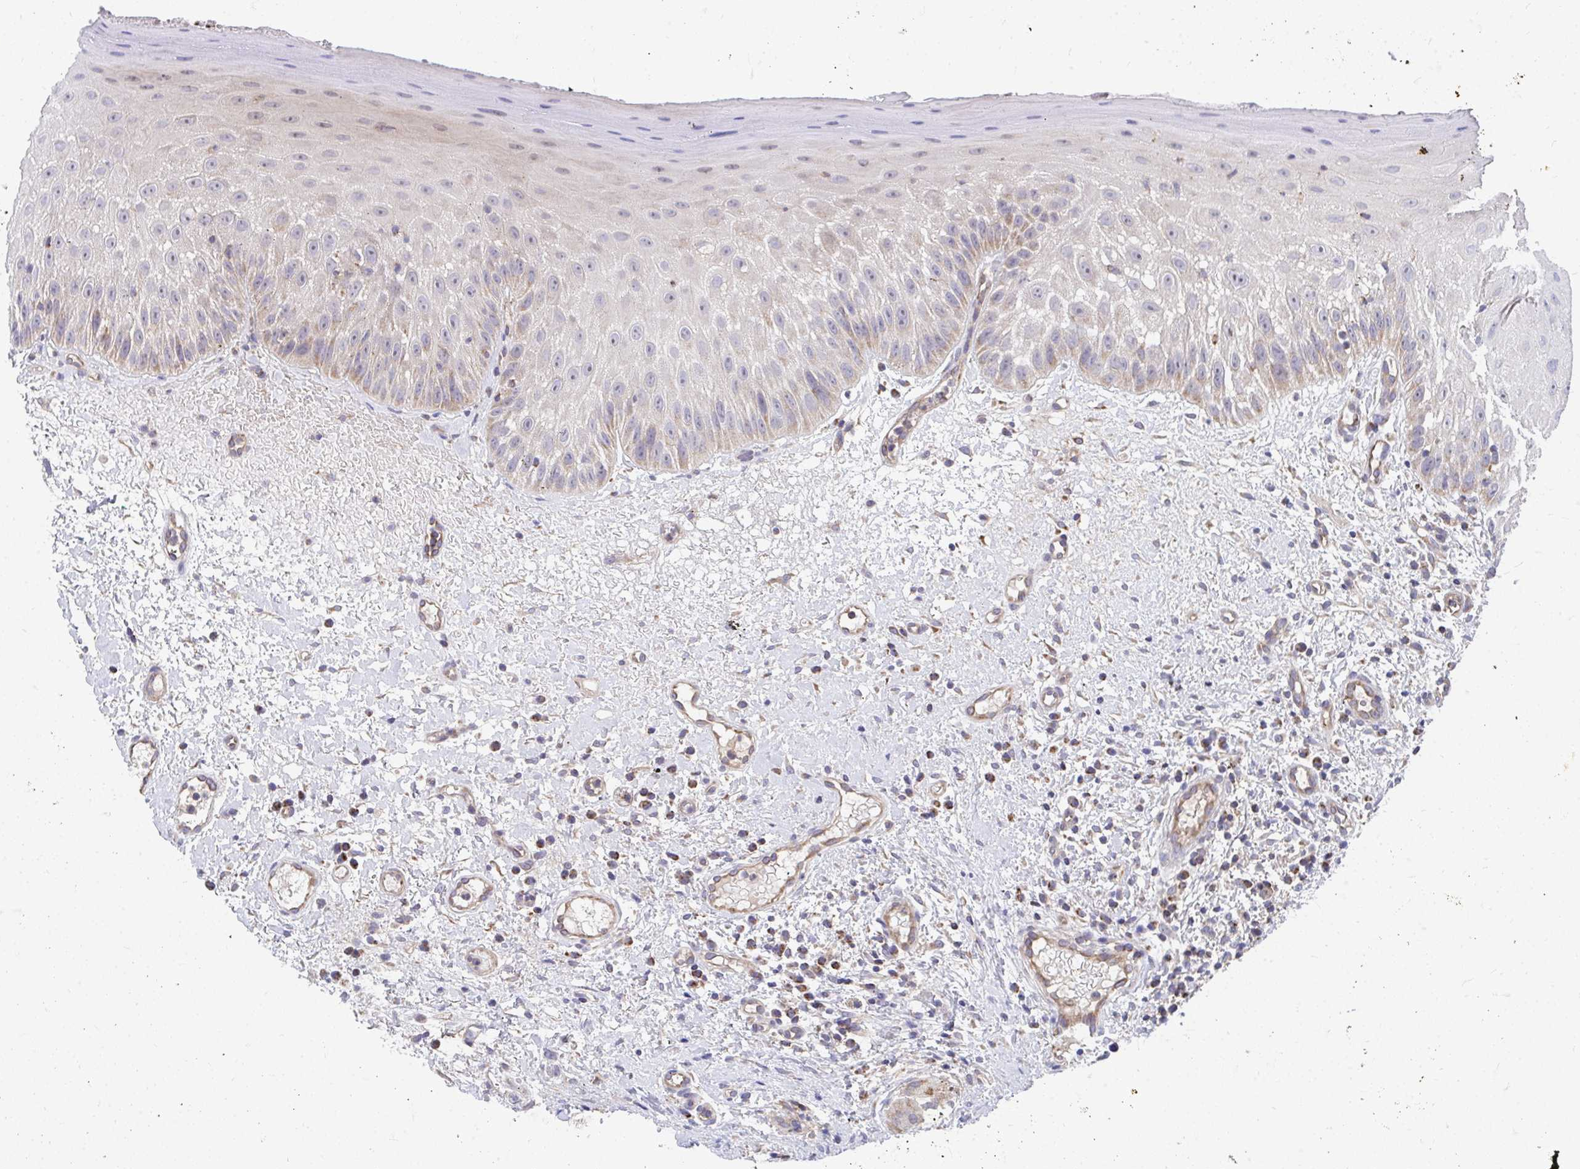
{"staining": {"intensity": "weak", "quantity": "<25%", "location": "cytoplasmic/membranous"}, "tissue": "oral mucosa", "cell_type": "Squamous epithelial cells", "image_type": "normal", "snomed": [{"axis": "morphology", "description": "Normal tissue, NOS"}, {"axis": "topography", "description": "Oral tissue"}, {"axis": "topography", "description": "Tounge, NOS"}], "caption": "IHC micrograph of unremarkable human oral mucosa stained for a protein (brown), which demonstrates no expression in squamous epithelial cells. The staining was performed using DAB (3,3'-diaminobenzidine) to visualize the protein expression in brown, while the nuclei were stained in blue with hematoxylin (Magnification: 20x).", "gene": "FHIP1B", "patient": {"sex": "male", "age": 83}}